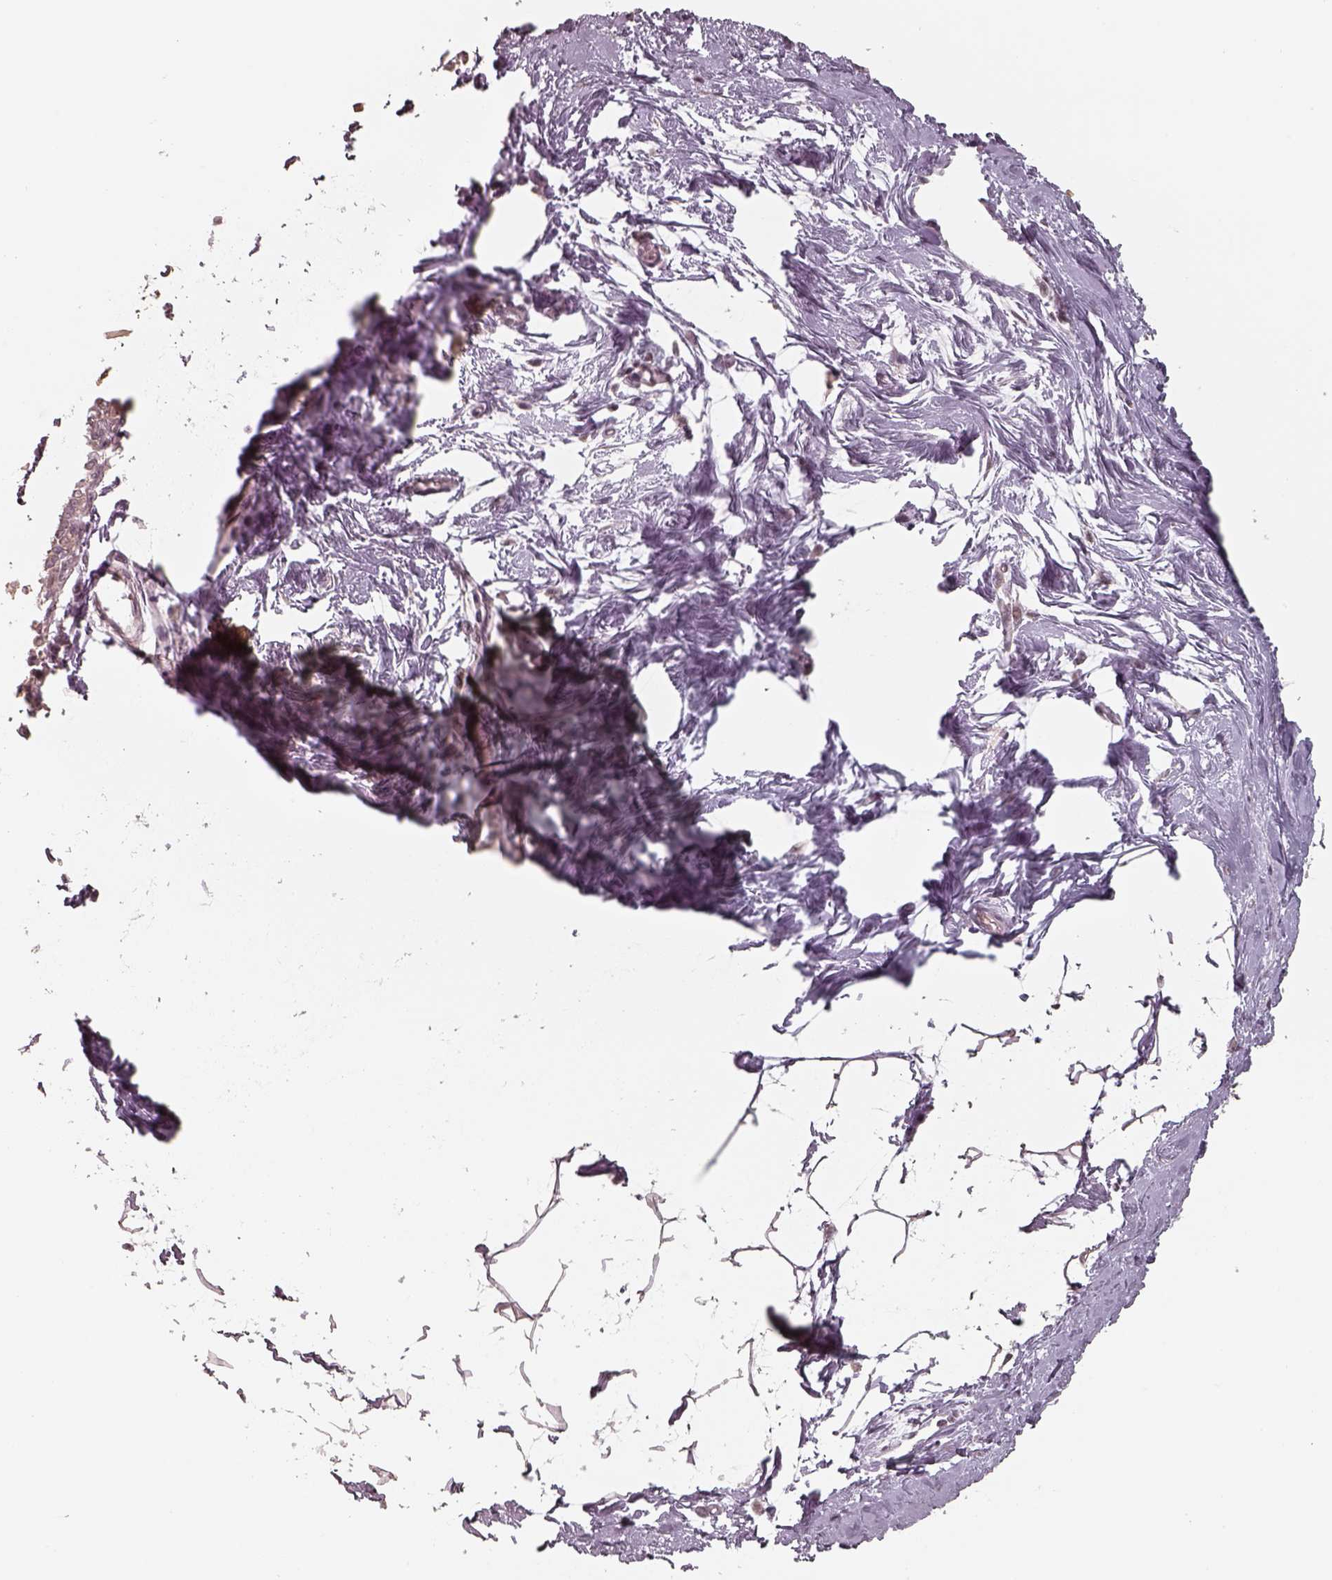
{"staining": {"intensity": "weak", "quantity": ">75%", "location": "nuclear"}, "tissue": "breast", "cell_type": "Adipocytes", "image_type": "normal", "snomed": [{"axis": "morphology", "description": "Normal tissue, NOS"}, {"axis": "topography", "description": "Breast"}], "caption": "IHC image of normal breast stained for a protein (brown), which demonstrates low levels of weak nuclear expression in approximately >75% of adipocytes.", "gene": "ATXN7L3", "patient": {"sex": "female", "age": 45}}